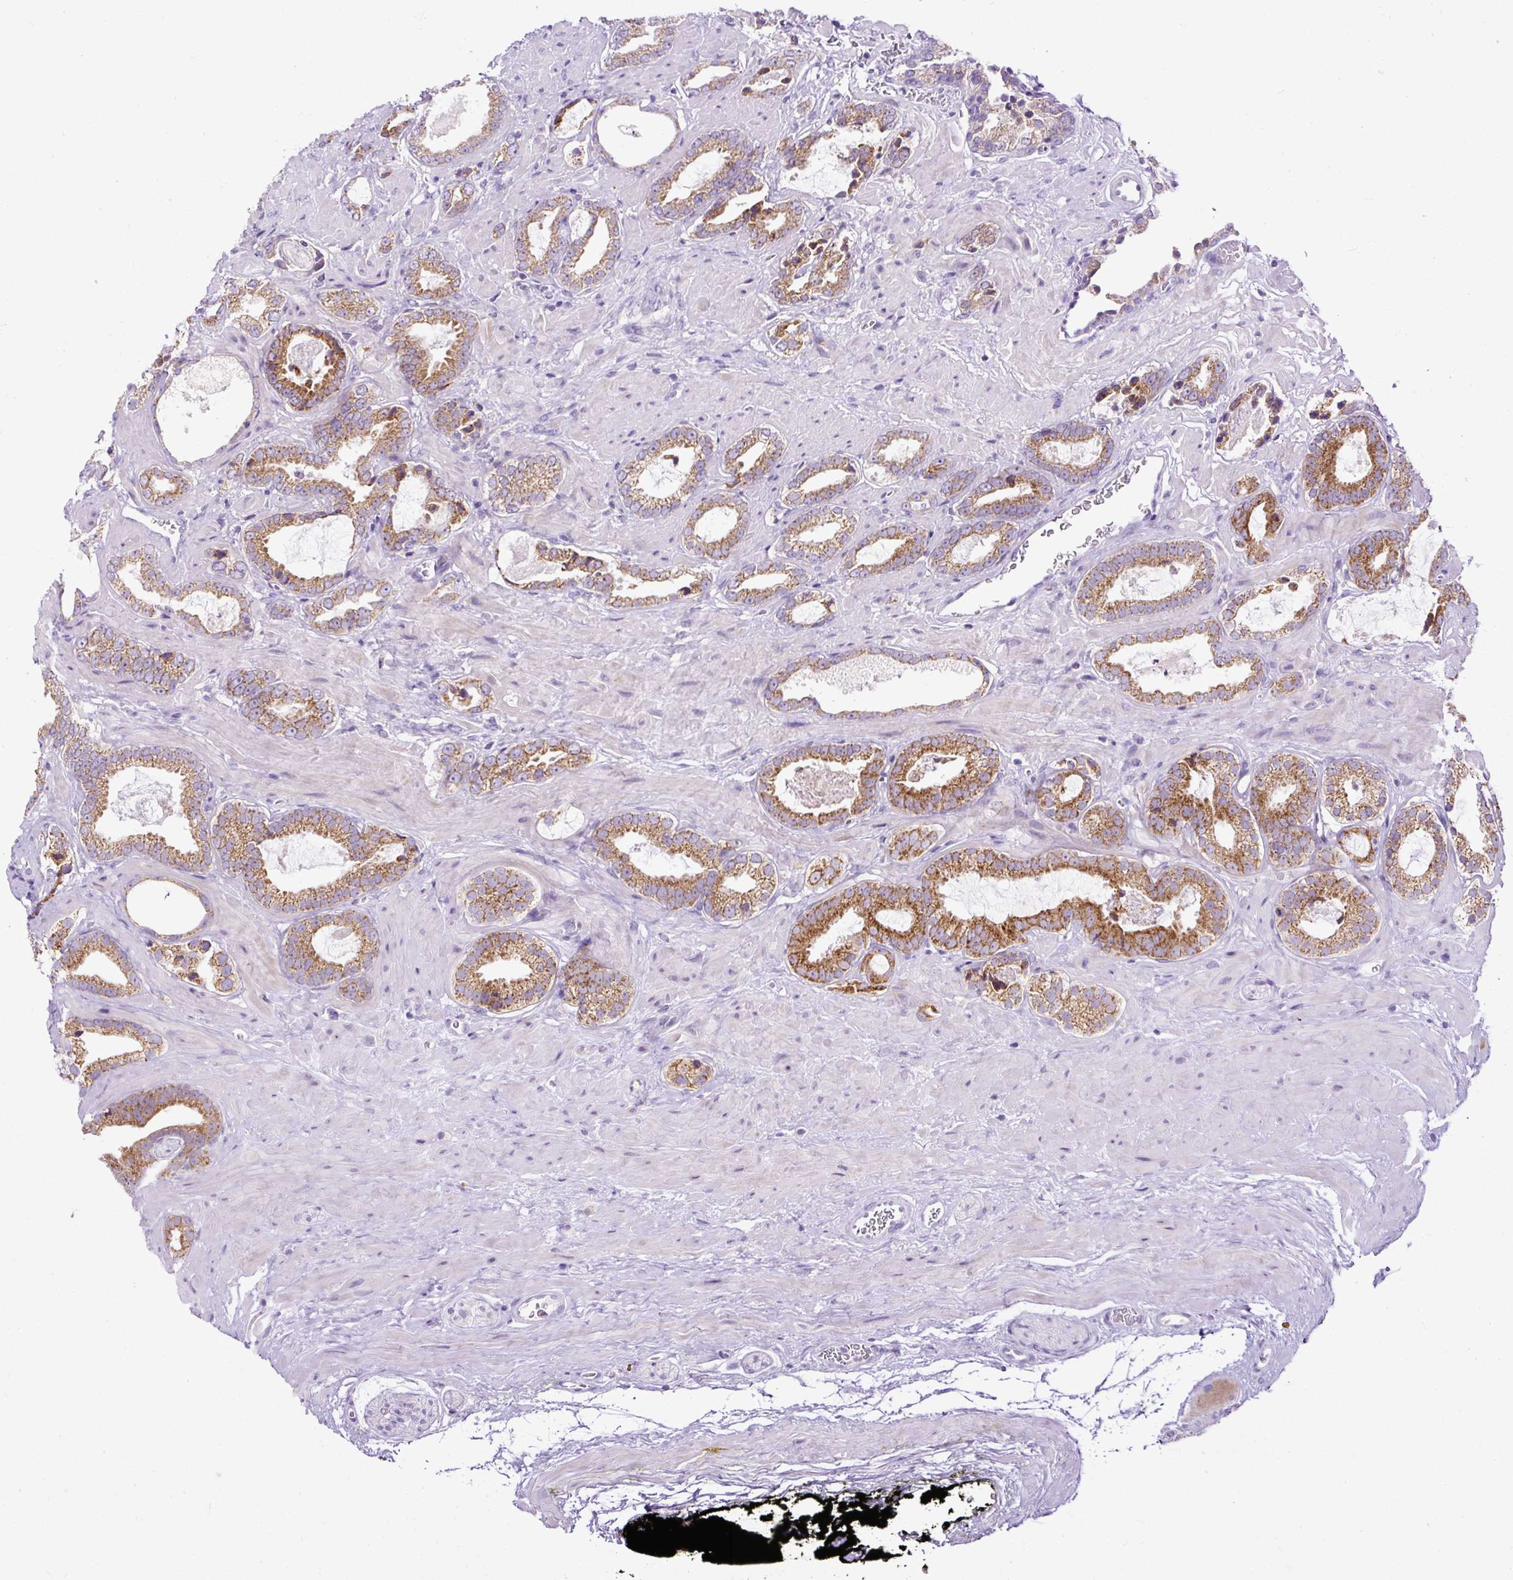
{"staining": {"intensity": "moderate", "quantity": ">75%", "location": "cytoplasmic/membranous"}, "tissue": "prostate cancer", "cell_type": "Tumor cells", "image_type": "cancer", "snomed": [{"axis": "morphology", "description": "Adenocarcinoma, Low grade"}, {"axis": "topography", "description": "Prostate"}], "caption": "IHC photomicrograph of human adenocarcinoma (low-grade) (prostate) stained for a protein (brown), which displays medium levels of moderate cytoplasmic/membranous expression in approximately >75% of tumor cells.", "gene": "FMC1", "patient": {"sex": "male", "age": 62}}